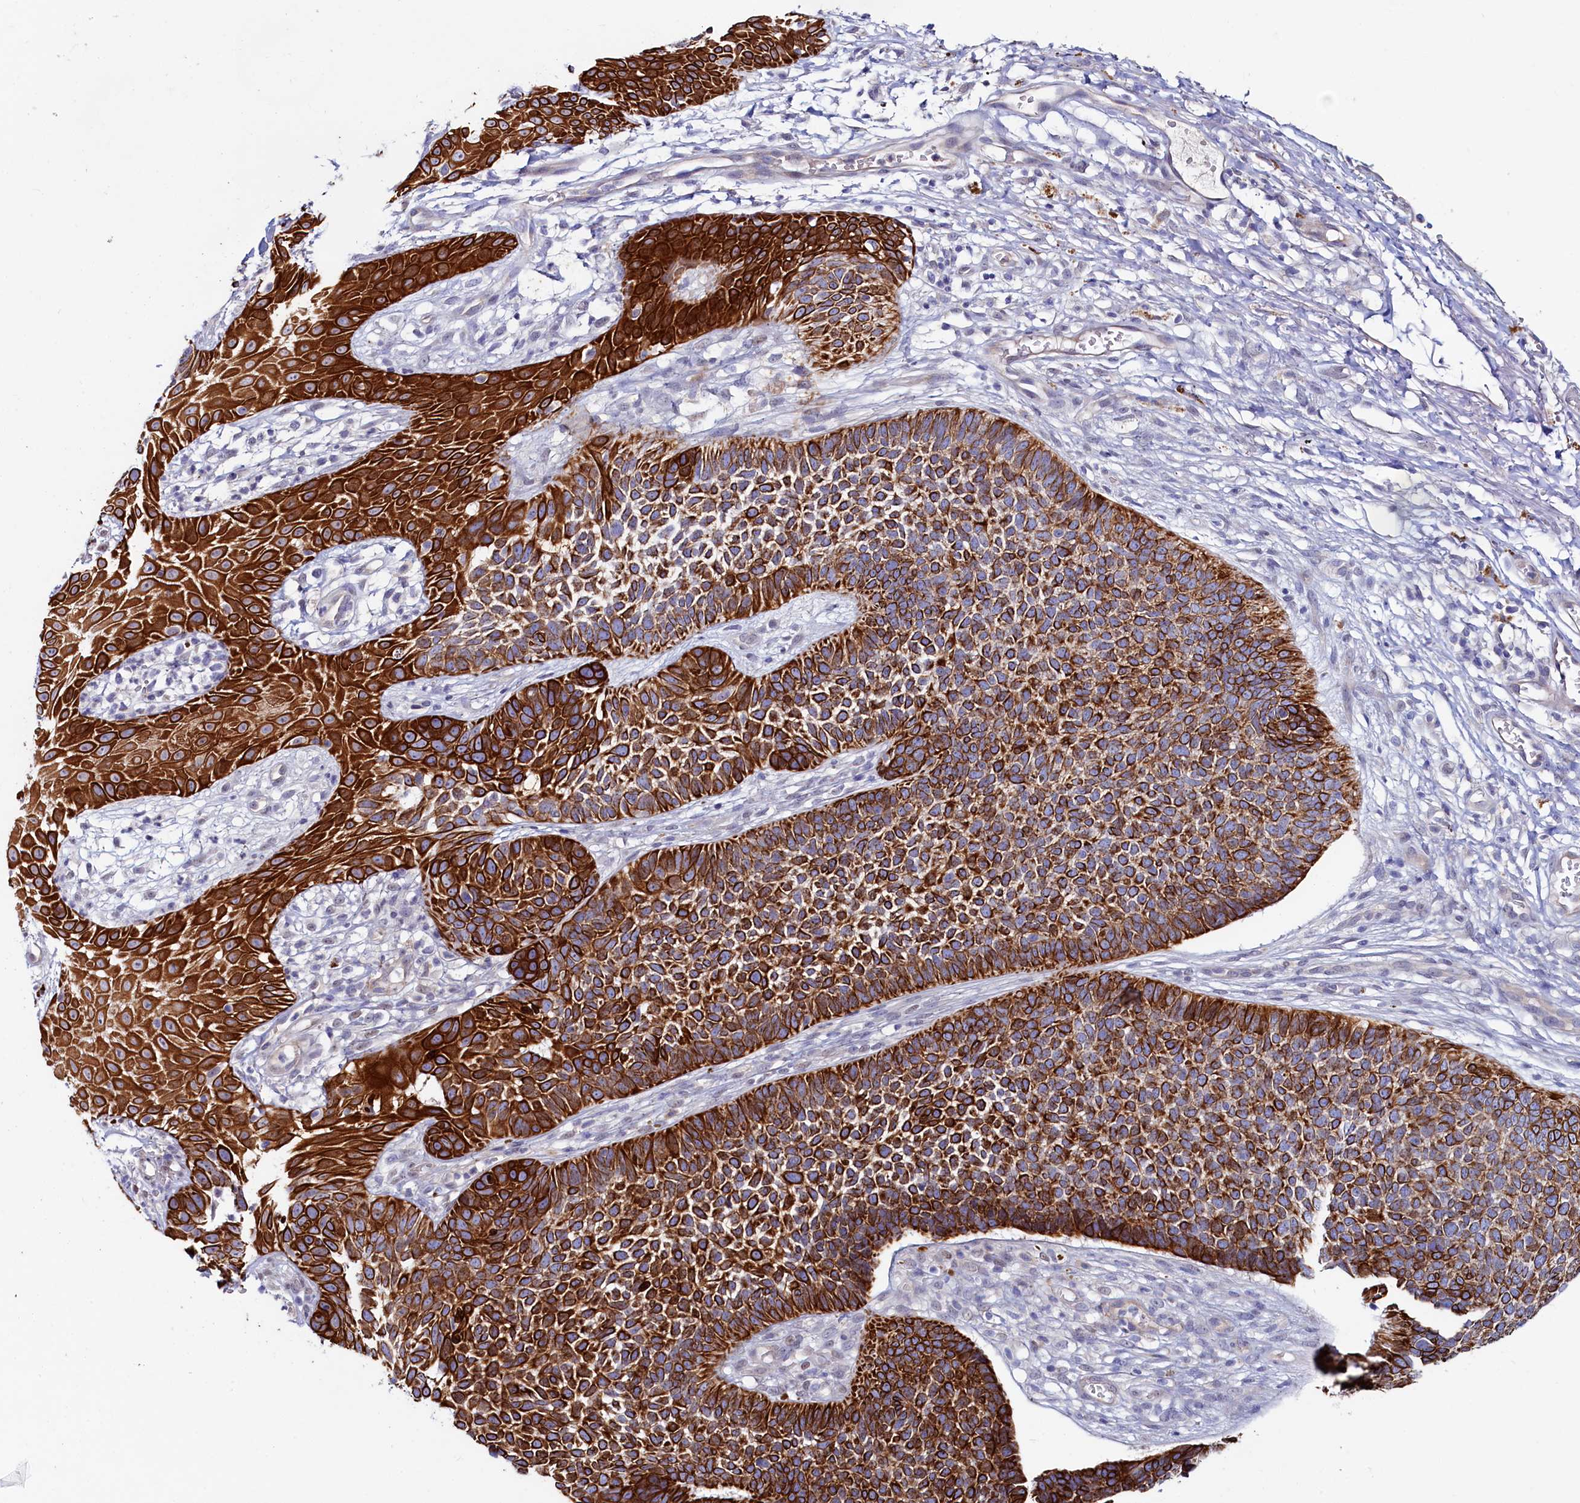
{"staining": {"intensity": "strong", "quantity": ">75%", "location": "cytoplasmic/membranous"}, "tissue": "skin cancer", "cell_type": "Tumor cells", "image_type": "cancer", "snomed": [{"axis": "morphology", "description": "Basal cell carcinoma"}, {"axis": "topography", "description": "Skin"}], "caption": "Skin basal cell carcinoma was stained to show a protein in brown. There is high levels of strong cytoplasmic/membranous staining in approximately >75% of tumor cells.", "gene": "ASTE1", "patient": {"sex": "female", "age": 84}}